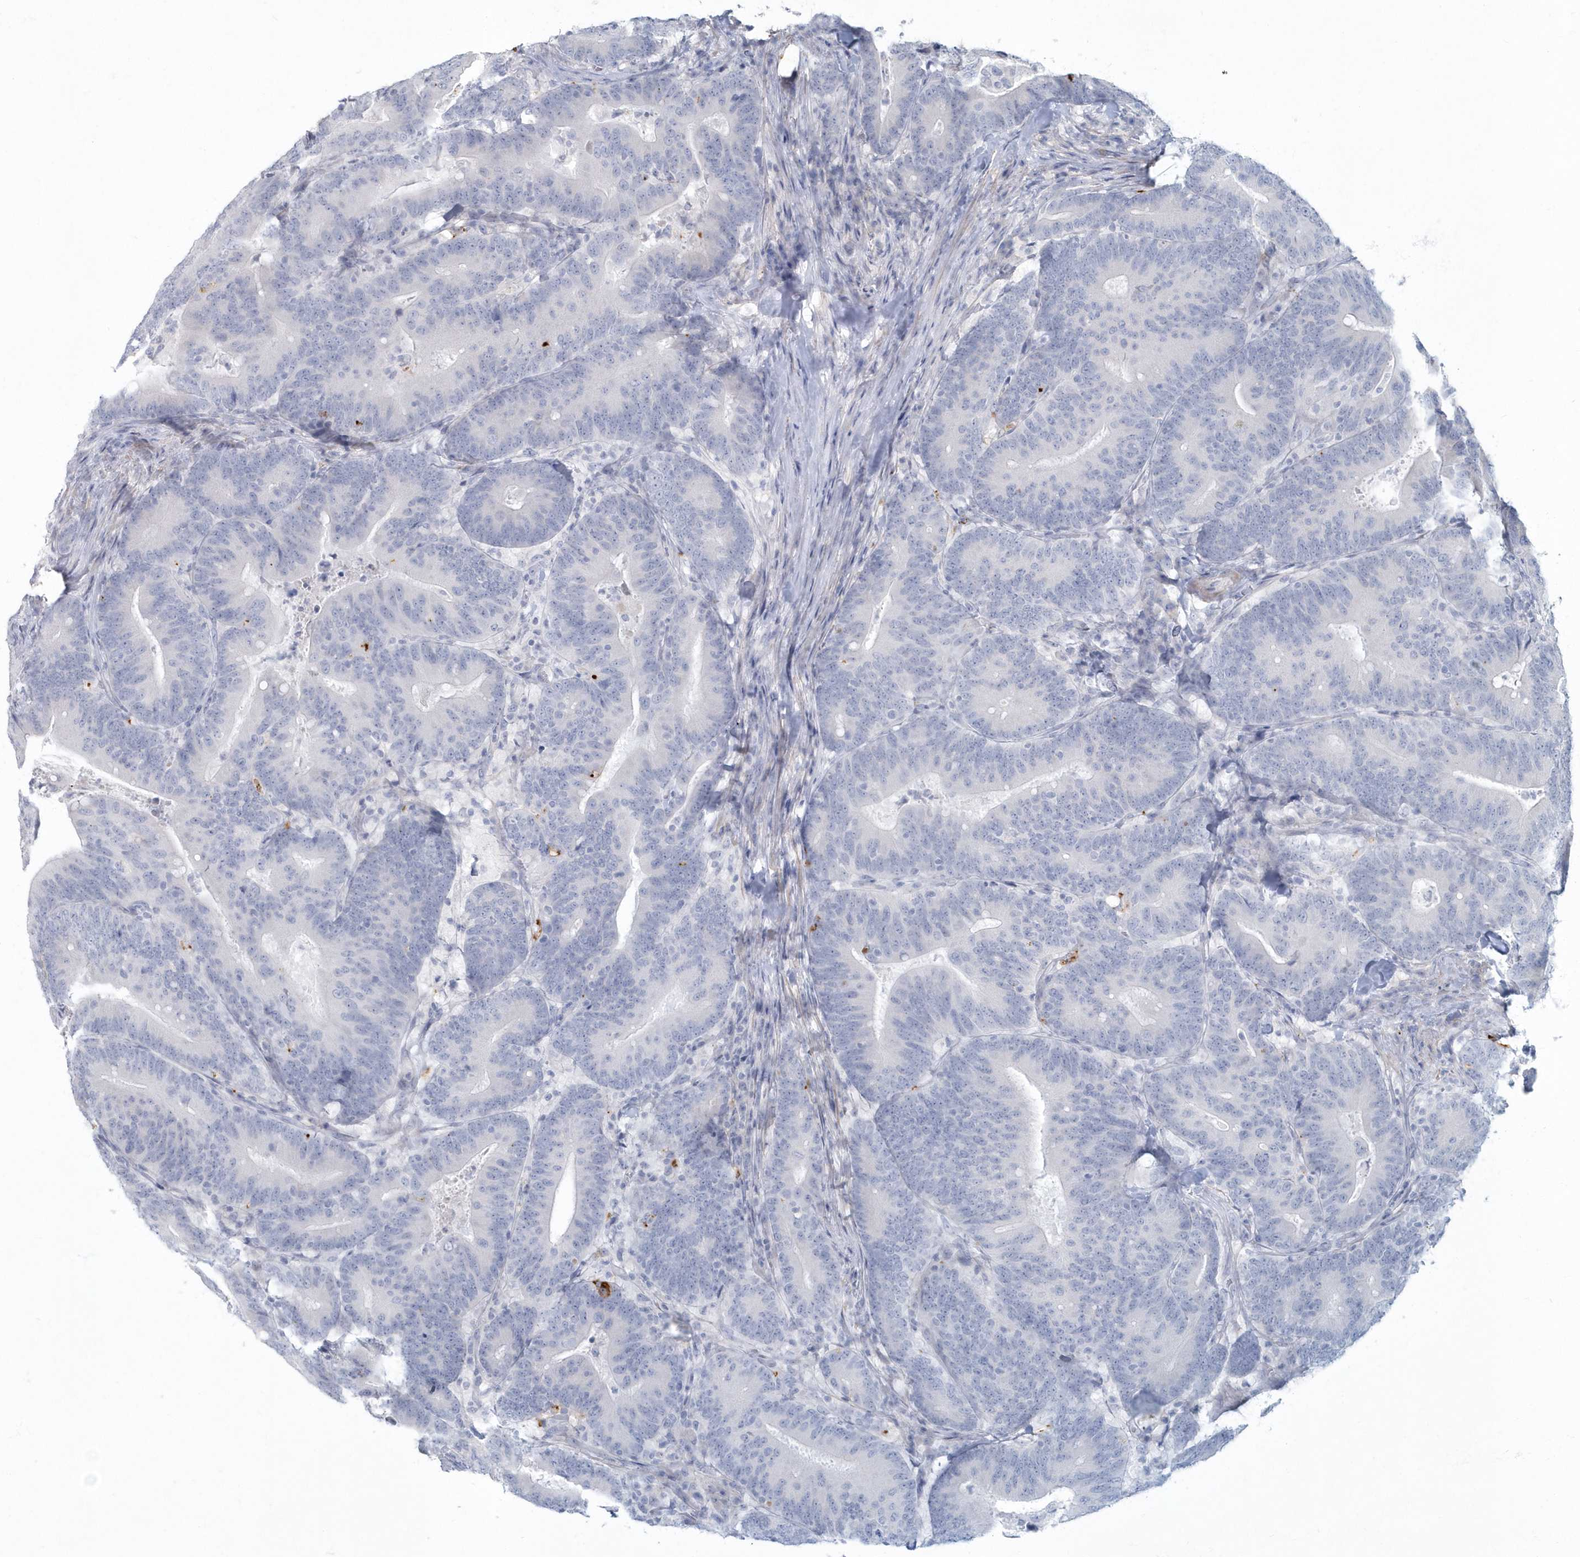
{"staining": {"intensity": "negative", "quantity": "none", "location": "none"}, "tissue": "colorectal cancer", "cell_type": "Tumor cells", "image_type": "cancer", "snomed": [{"axis": "morphology", "description": "Adenocarcinoma, NOS"}, {"axis": "topography", "description": "Colon"}], "caption": "Photomicrograph shows no protein expression in tumor cells of adenocarcinoma (colorectal) tissue.", "gene": "MYOT", "patient": {"sex": "female", "age": 66}}